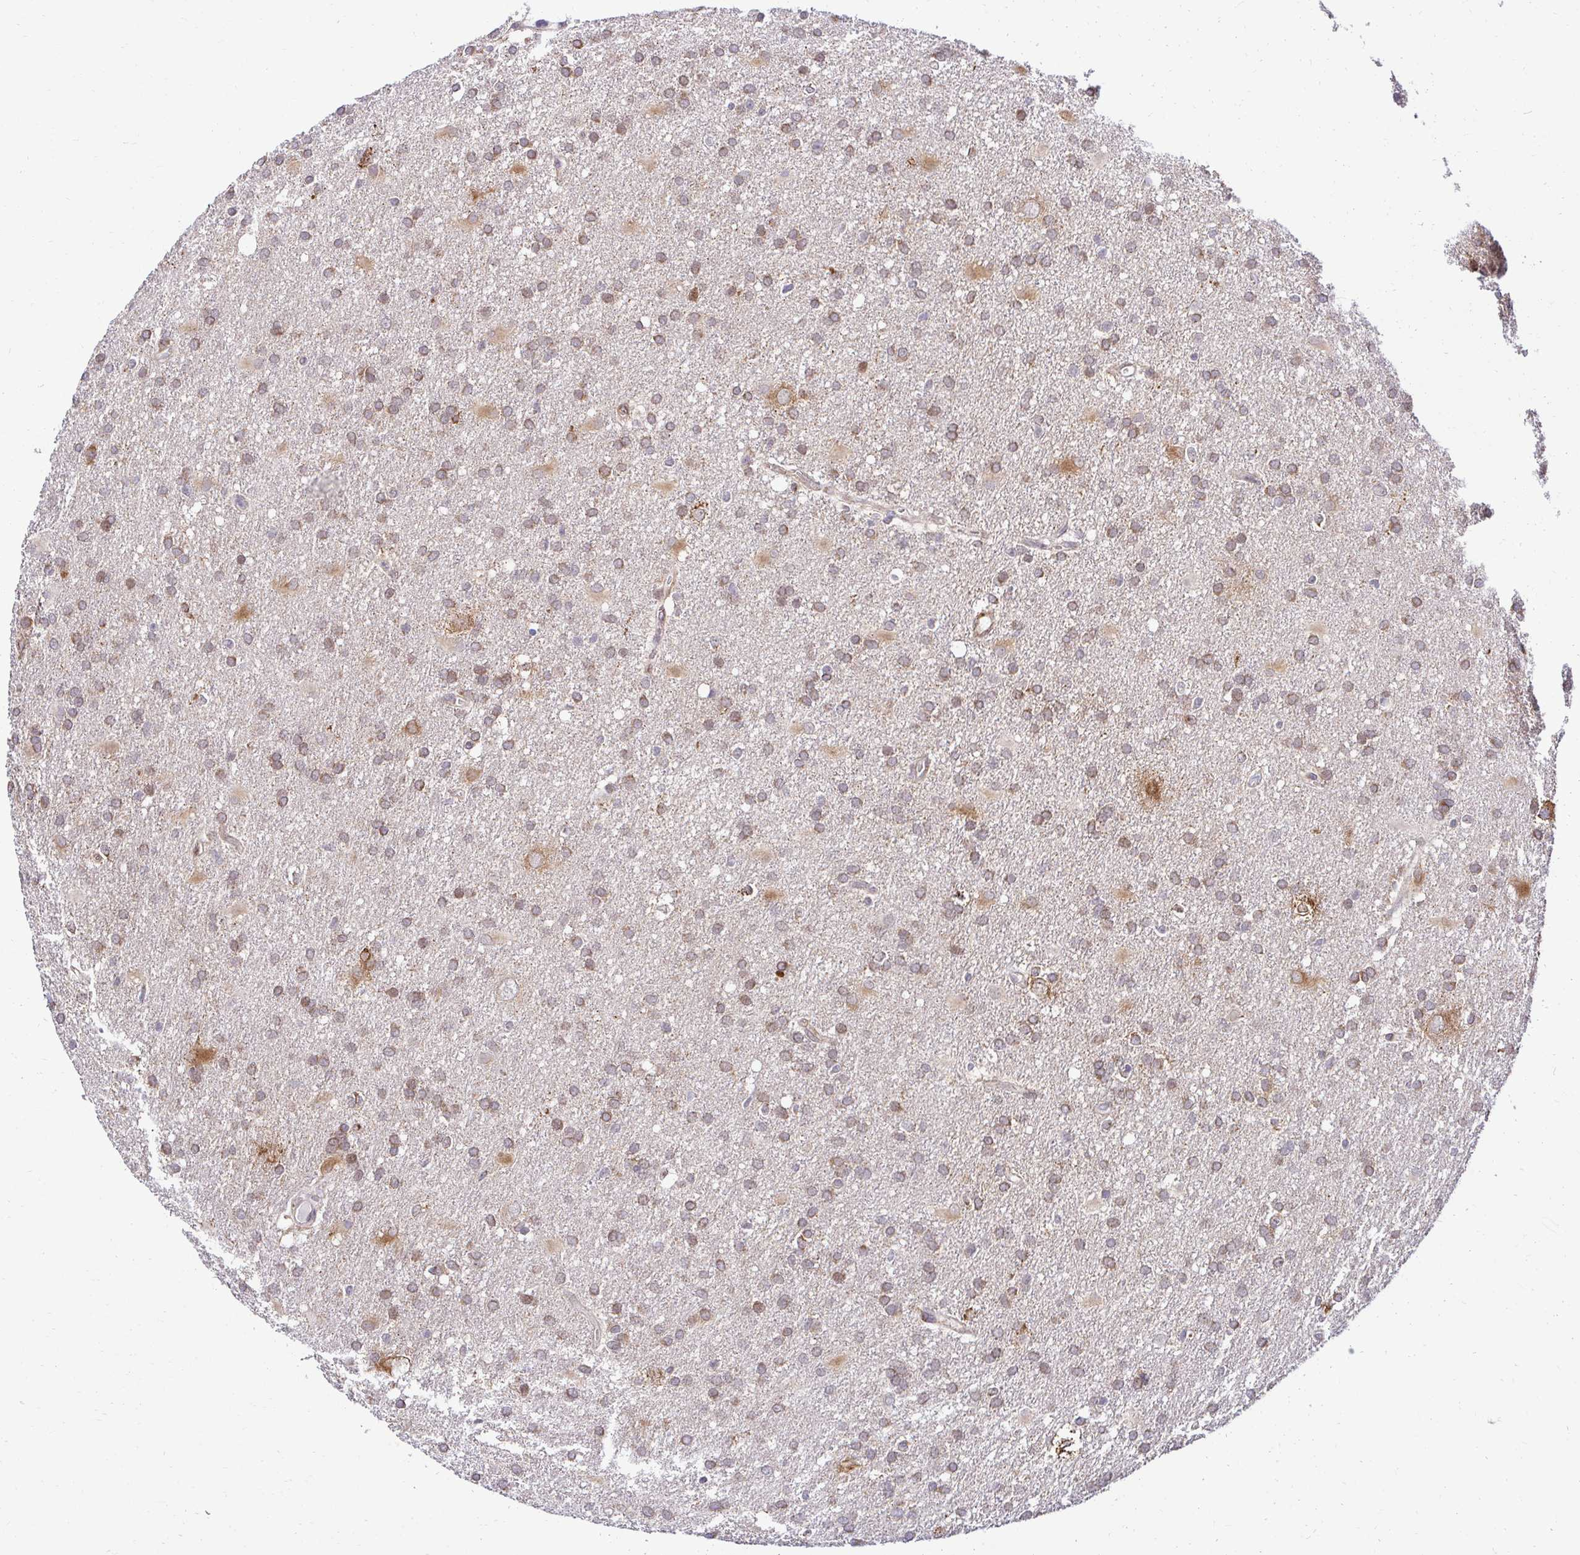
{"staining": {"intensity": "weak", "quantity": ">75%", "location": "cytoplasmic/membranous"}, "tissue": "glioma", "cell_type": "Tumor cells", "image_type": "cancer", "snomed": [{"axis": "morphology", "description": "Glioma, malignant, Low grade"}, {"axis": "topography", "description": "Brain"}], "caption": "Immunohistochemical staining of glioma exhibits low levels of weak cytoplasmic/membranous expression in about >75% of tumor cells.", "gene": "HPS1", "patient": {"sex": "male", "age": 66}}